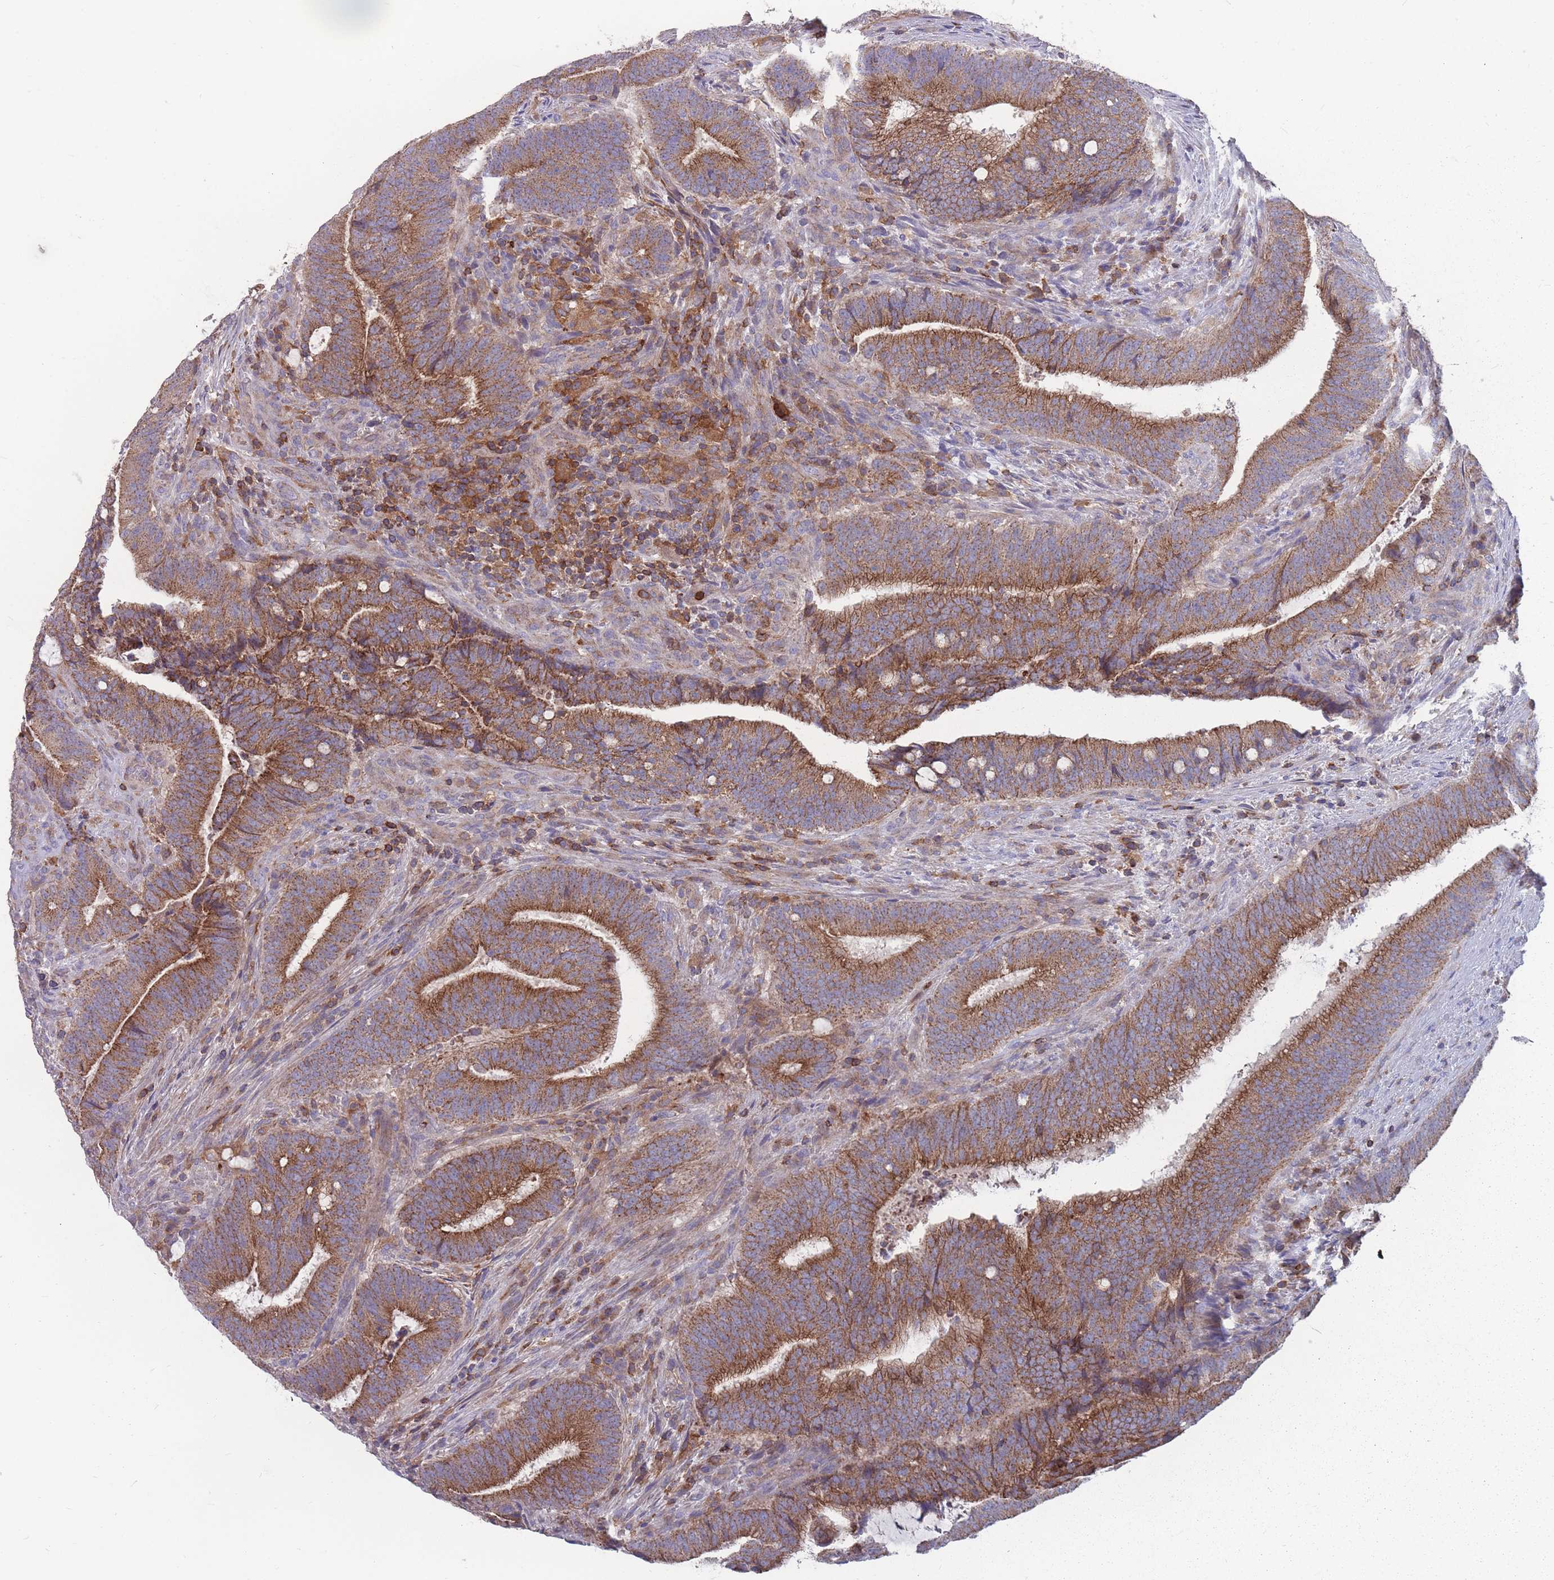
{"staining": {"intensity": "moderate", "quantity": ">75%", "location": "cytoplasmic/membranous"}, "tissue": "colorectal cancer", "cell_type": "Tumor cells", "image_type": "cancer", "snomed": [{"axis": "morphology", "description": "Adenocarcinoma, NOS"}, {"axis": "topography", "description": "Colon"}], "caption": "Colorectal cancer (adenocarcinoma) stained with IHC demonstrates moderate cytoplasmic/membranous positivity in about >75% of tumor cells.", "gene": "CD33", "patient": {"sex": "female", "age": 43}}